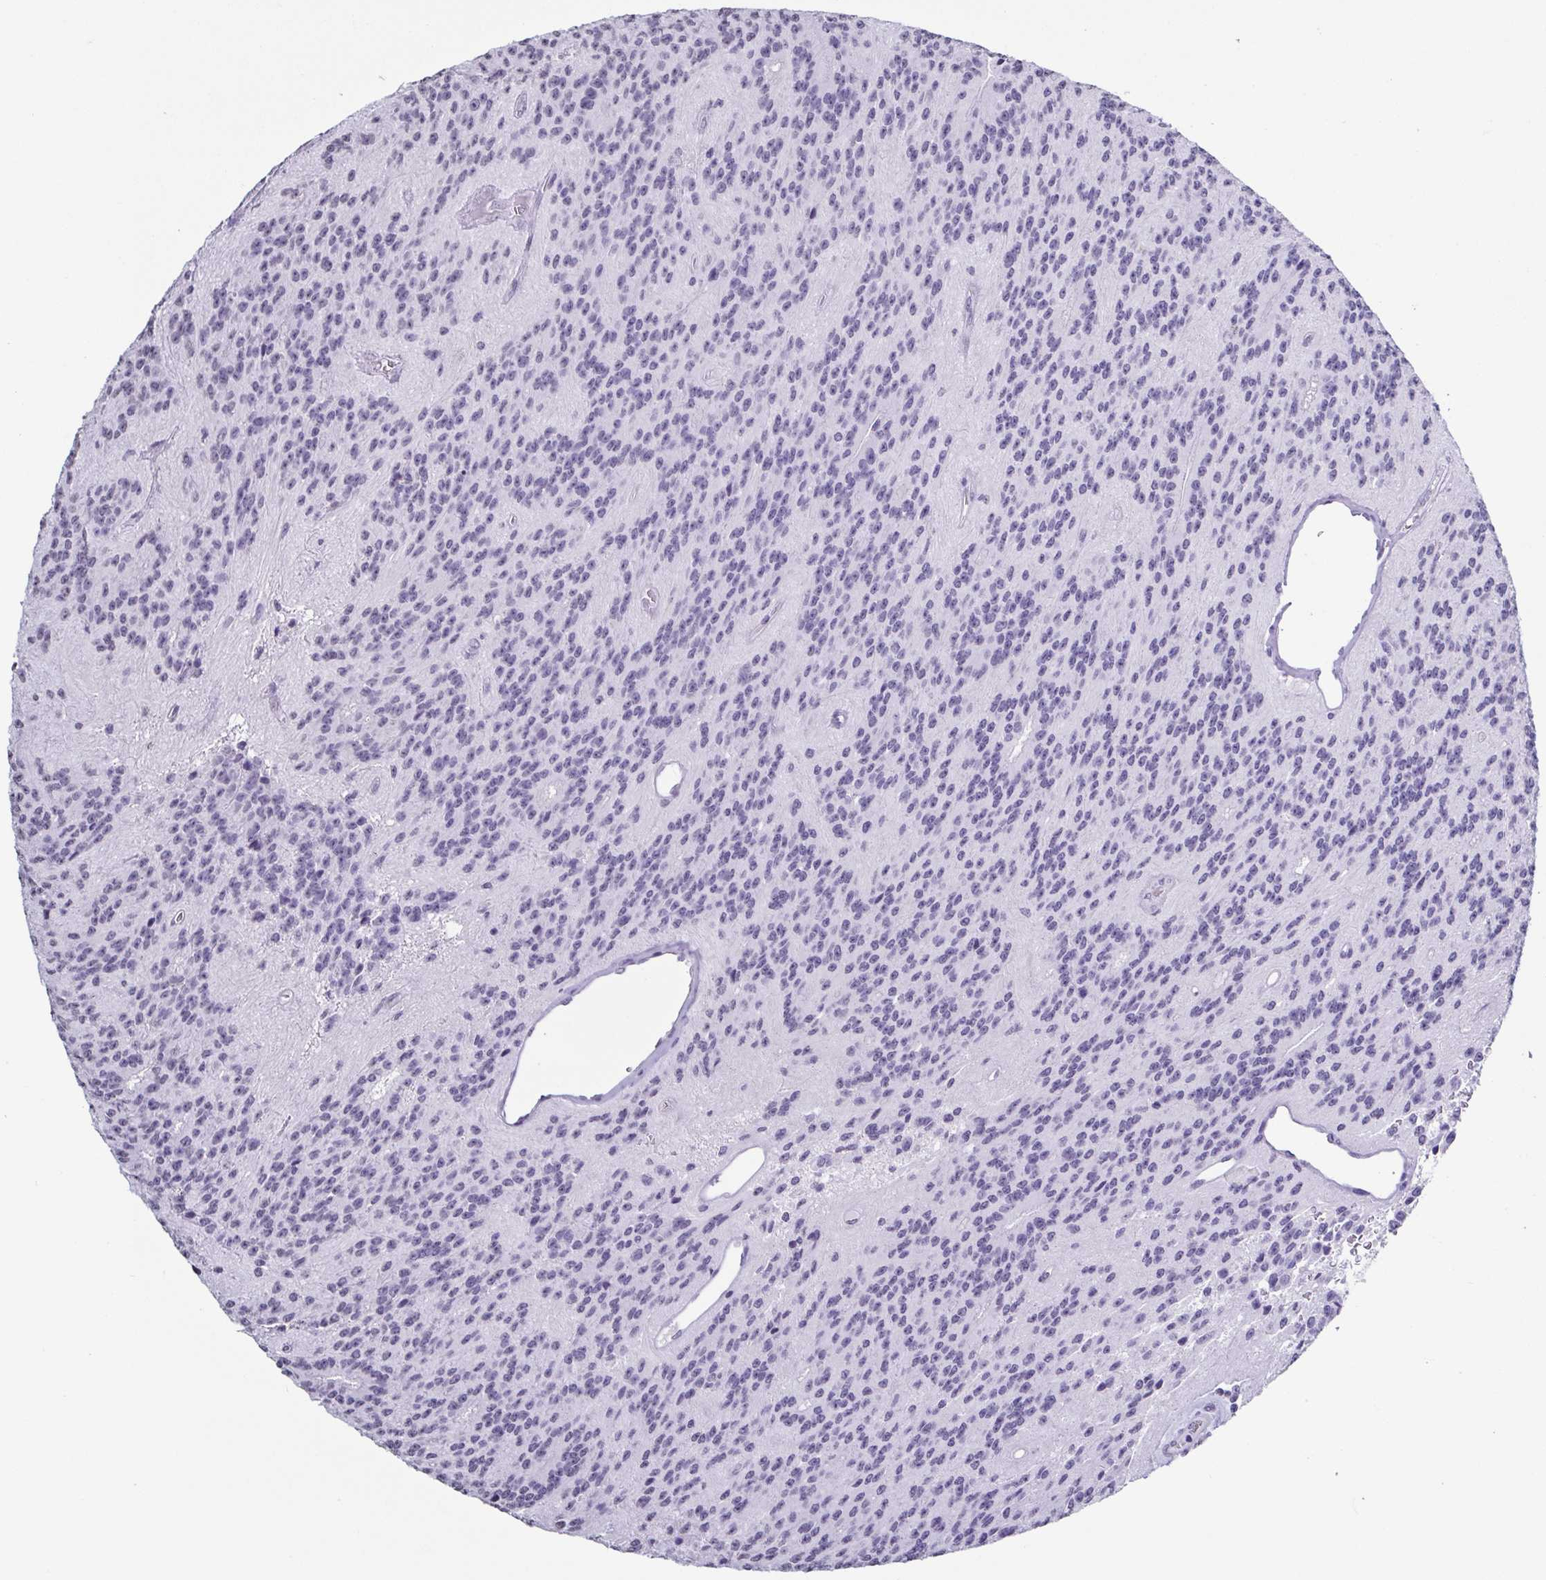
{"staining": {"intensity": "negative", "quantity": "none", "location": "none"}, "tissue": "glioma", "cell_type": "Tumor cells", "image_type": "cancer", "snomed": [{"axis": "morphology", "description": "Glioma, malignant, Low grade"}, {"axis": "topography", "description": "Brain"}], "caption": "An immunohistochemistry (IHC) histopathology image of glioma is shown. There is no staining in tumor cells of glioma.", "gene": "VCY1B", "patient": {"sex": "male", "age": 31}}